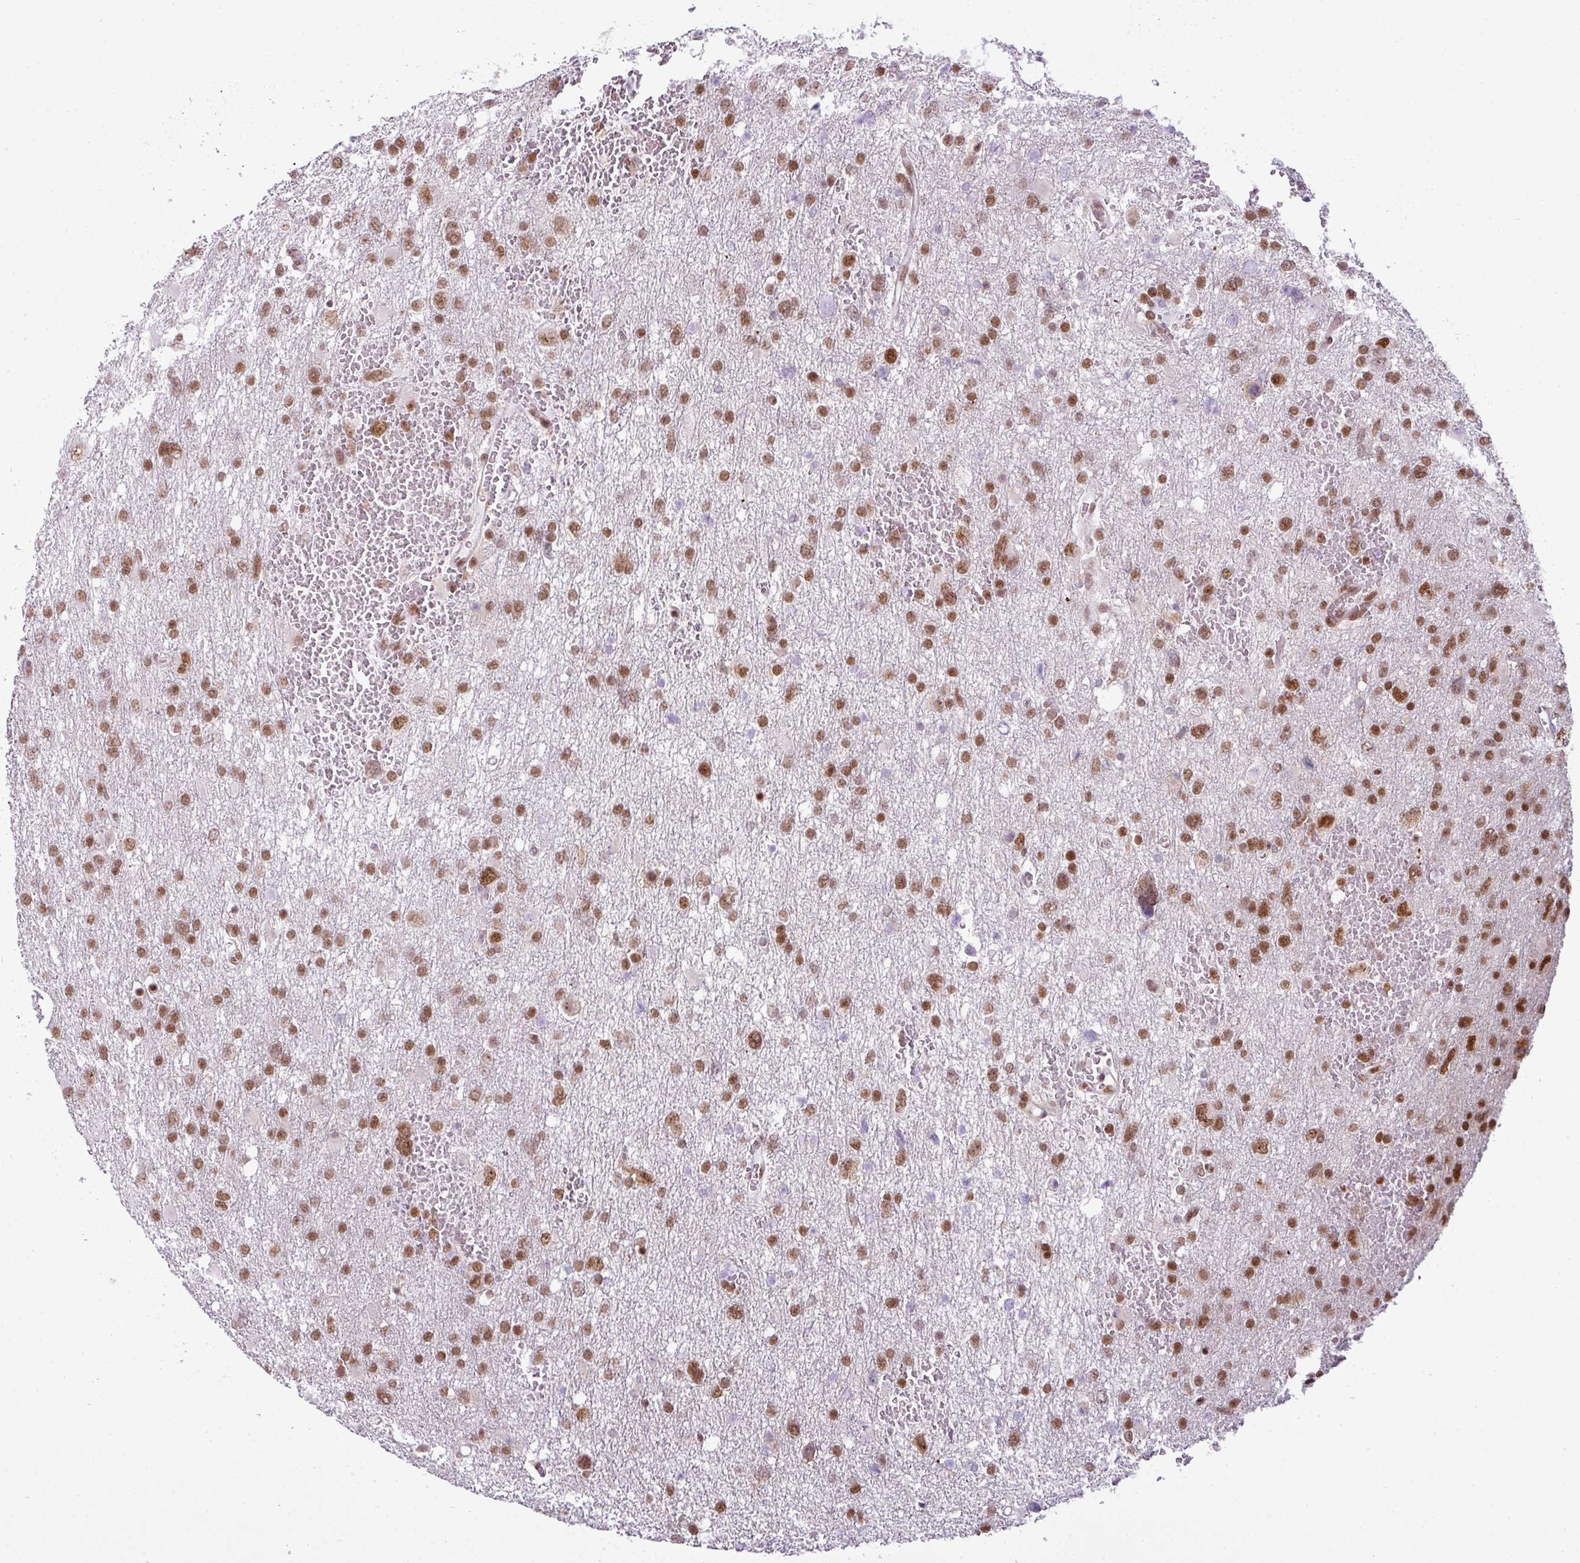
{"staining": {"intensity": "moderate", "quantity": ">75%", "location": "nuclear"}, "tissue": "glioma", "cell_type": "Tumor cells", "image_type": "cancer", "snomed": [{"axis": "morphology", "description": "Glioma, malignant, High grade"}, {"axis": "topography", "description": "Brain"}], "caption": "Moderate nuclear staining for a protein is appreciated in about >75% of tumor cells of high-grade glioma (malignant) using immunohistochemistry.", "gene": "ARL6IP4", "patient": {"sex": "male", "age": 61}}